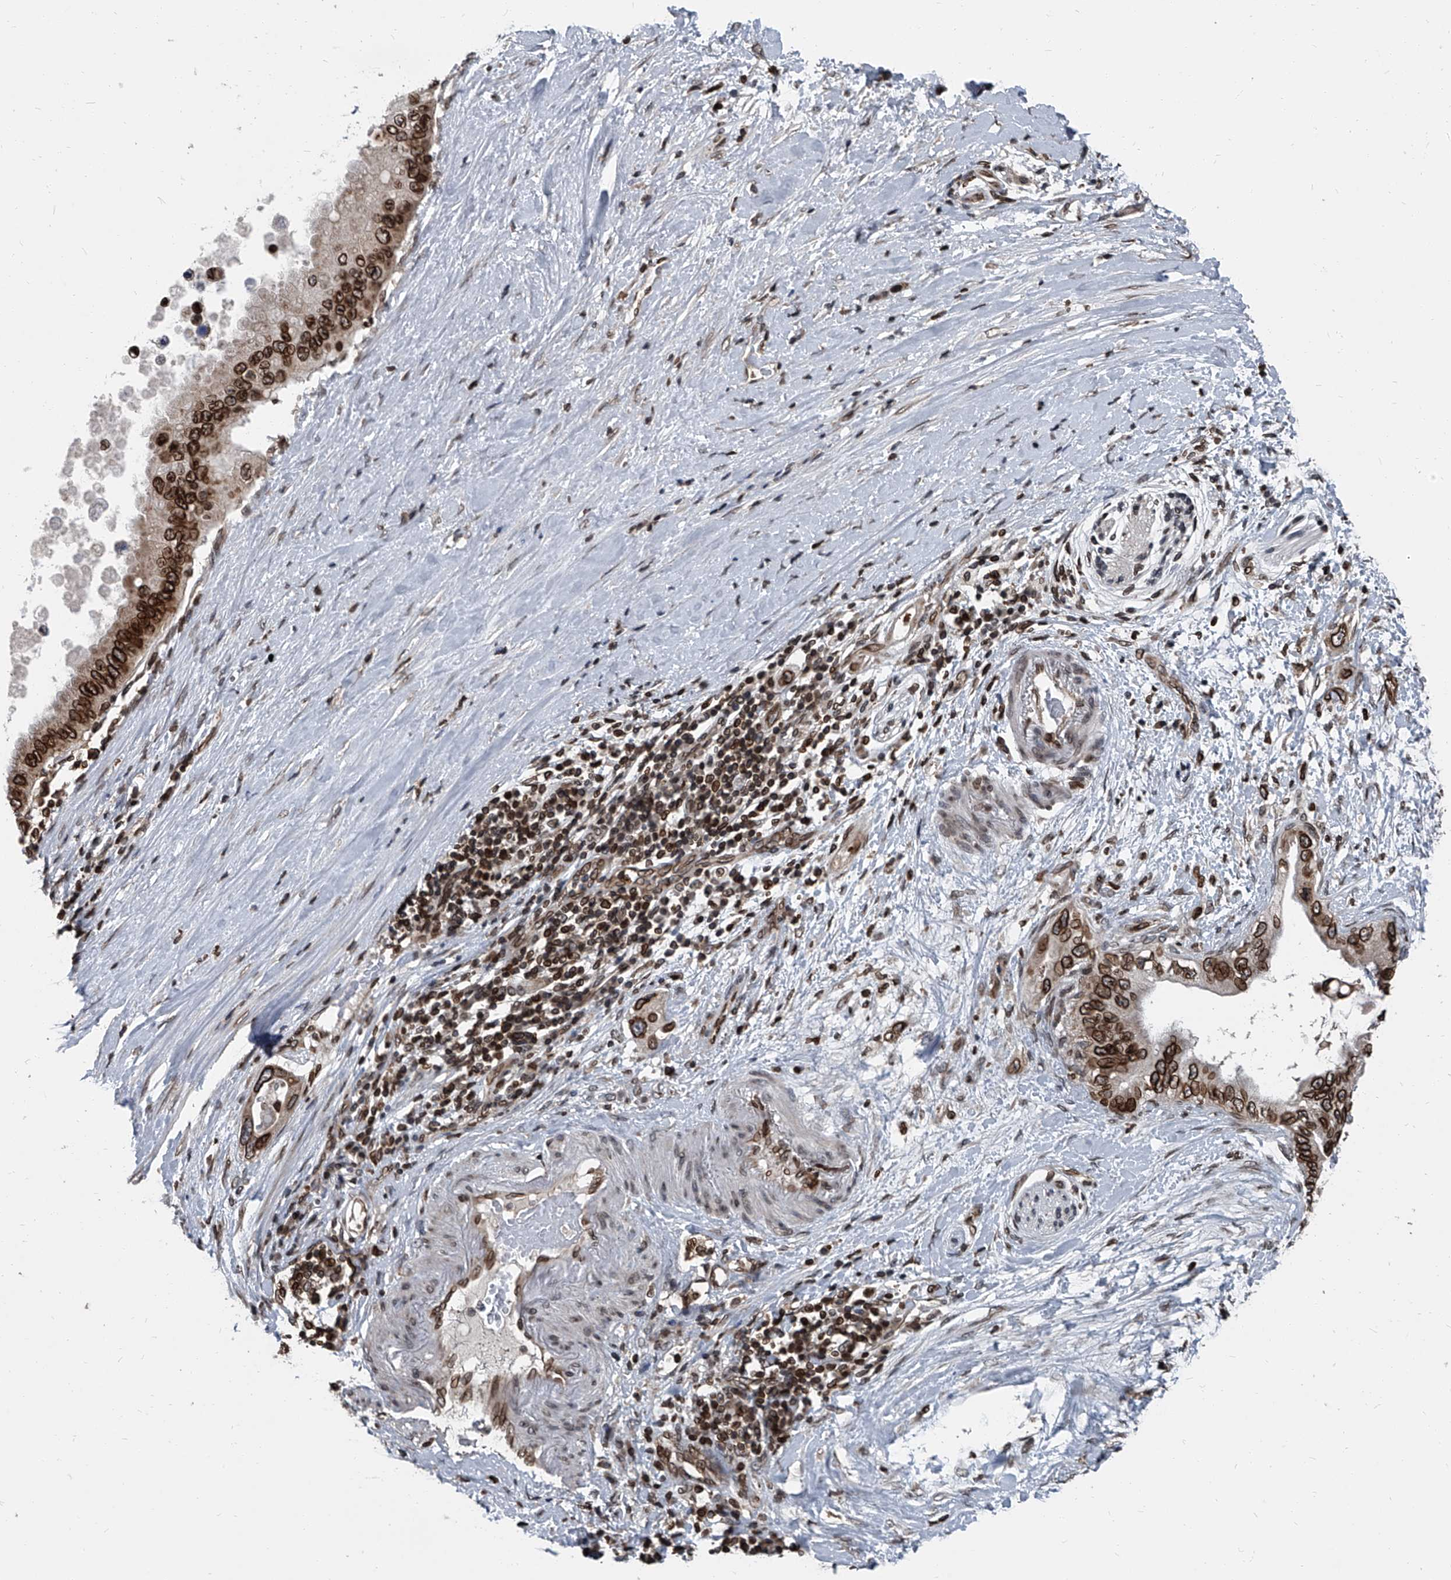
{"staining": {"intensity": "strong", "quantity": ">75%", "location": "cytoplasmic/membranous,nuclear"}, "tissue": "pancreatic cancer", "cell_type": "Tumor cells", "image_type": "cancer", "snomed": [{"axis": "morphology", "description": "Adenocarcinoma, NOS"}, {"axis": "topography", "description": "Pancreas"}], "caption": "Immunohistochemistry histopathology image of neoplastic tissue: pancreatic cancer stained using immunohistochemistry reveals high levels of strong protein expression localized specifically in the cytoplasmic/membranous and nuclear of tumor cells, appearing as a cytoplasmic/membranous and nuclear brown color.", "gene": "PHF20", "patient": {"sex": "female", "age": 56}}